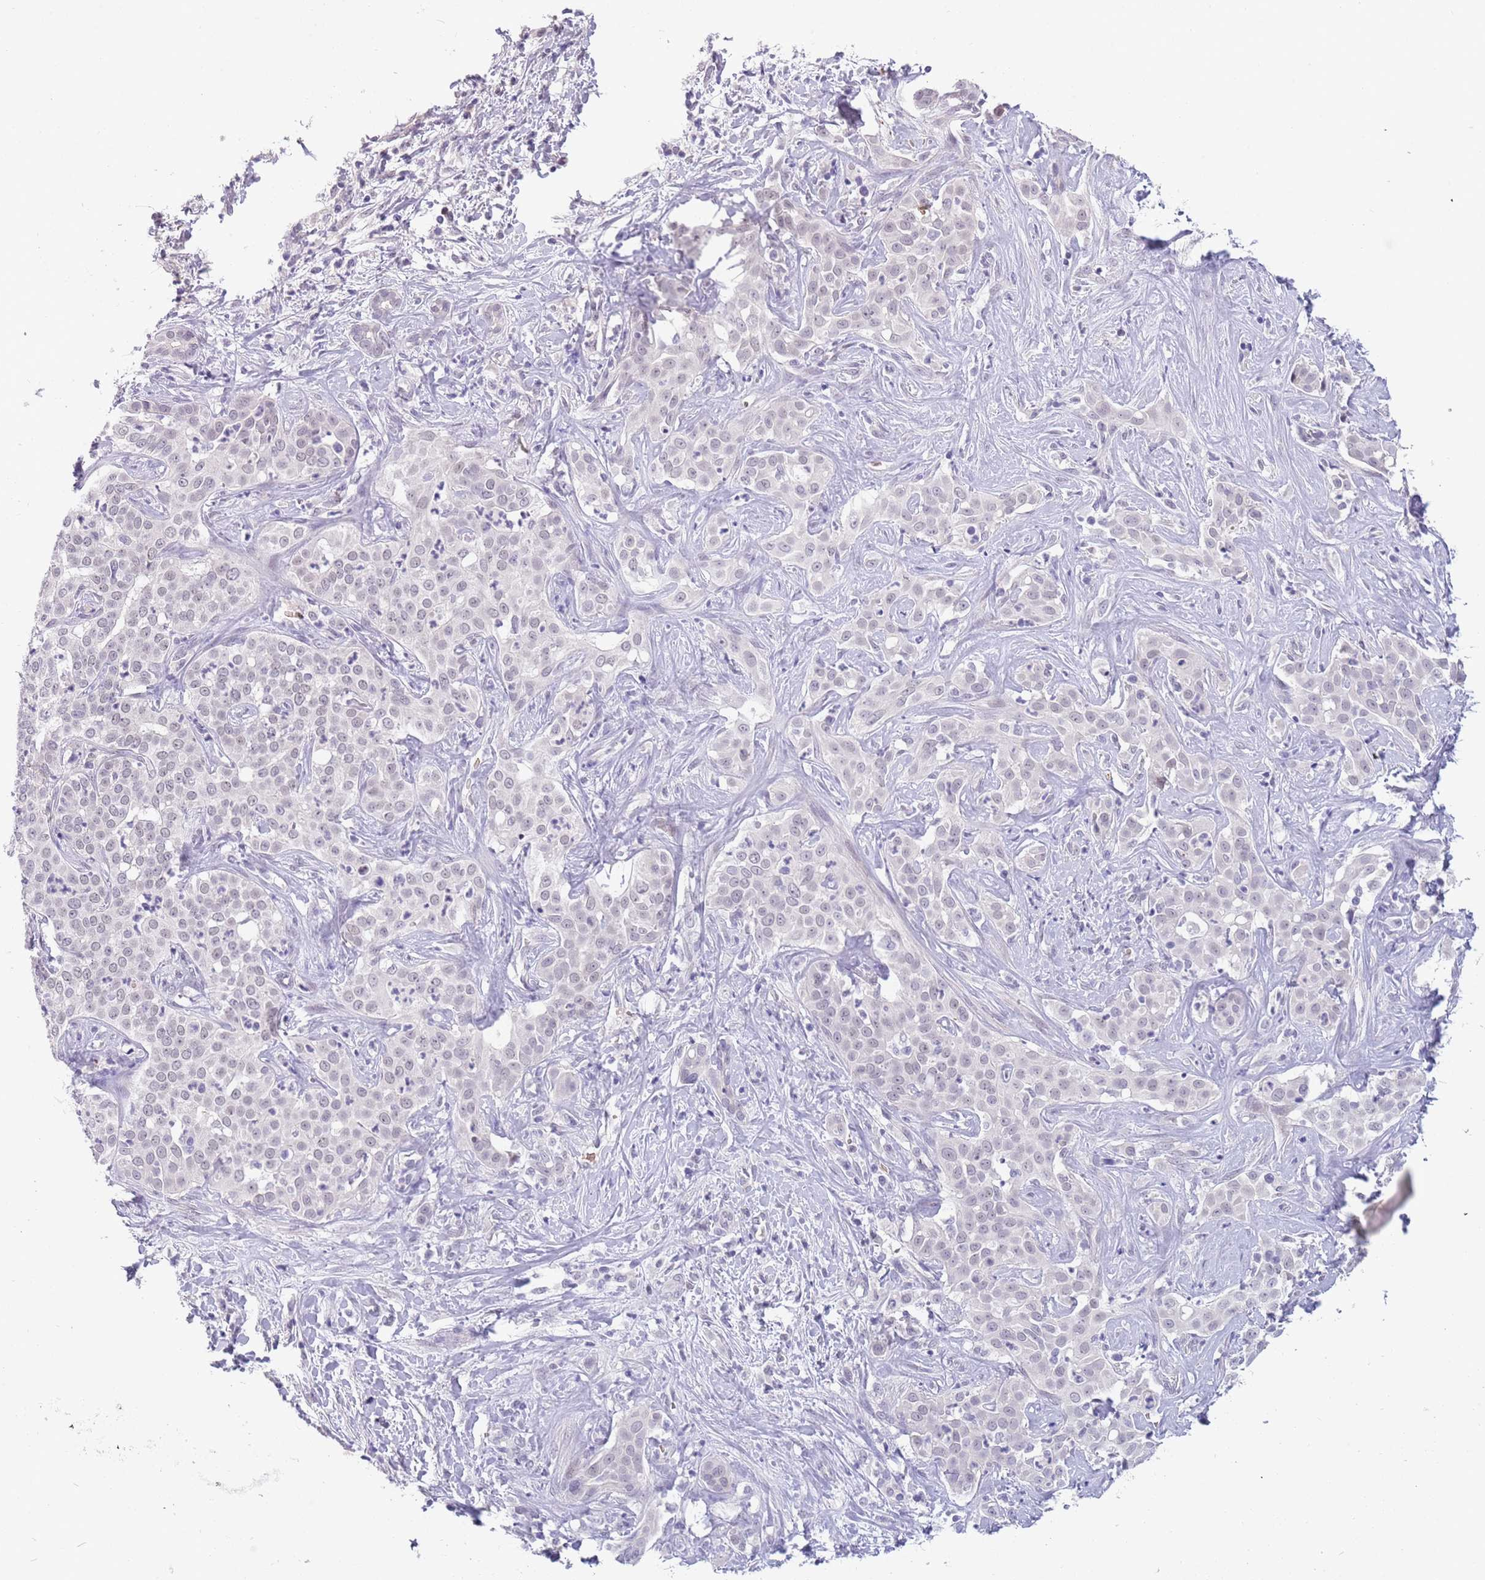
{"staining": {"intensity": "weak", "quantity": "25%-75%", "location": "nuclear"}, "tissue": "liver cancer", "cell_type": "Tumor cells", "image_type": "cancer", "snomed": [{"axis": "morphology", "description": "Cholangiocarcinoma"}, {"axis": "topography", "description": "Liver"}], "caption": "The immunohistochemical stain highlights weak nuclear staining in tumor cells of cholangiocarcinoma (liver) tissue.", "gene": "LYPD6B", "patient": {"sex": "male", "age": 67}}